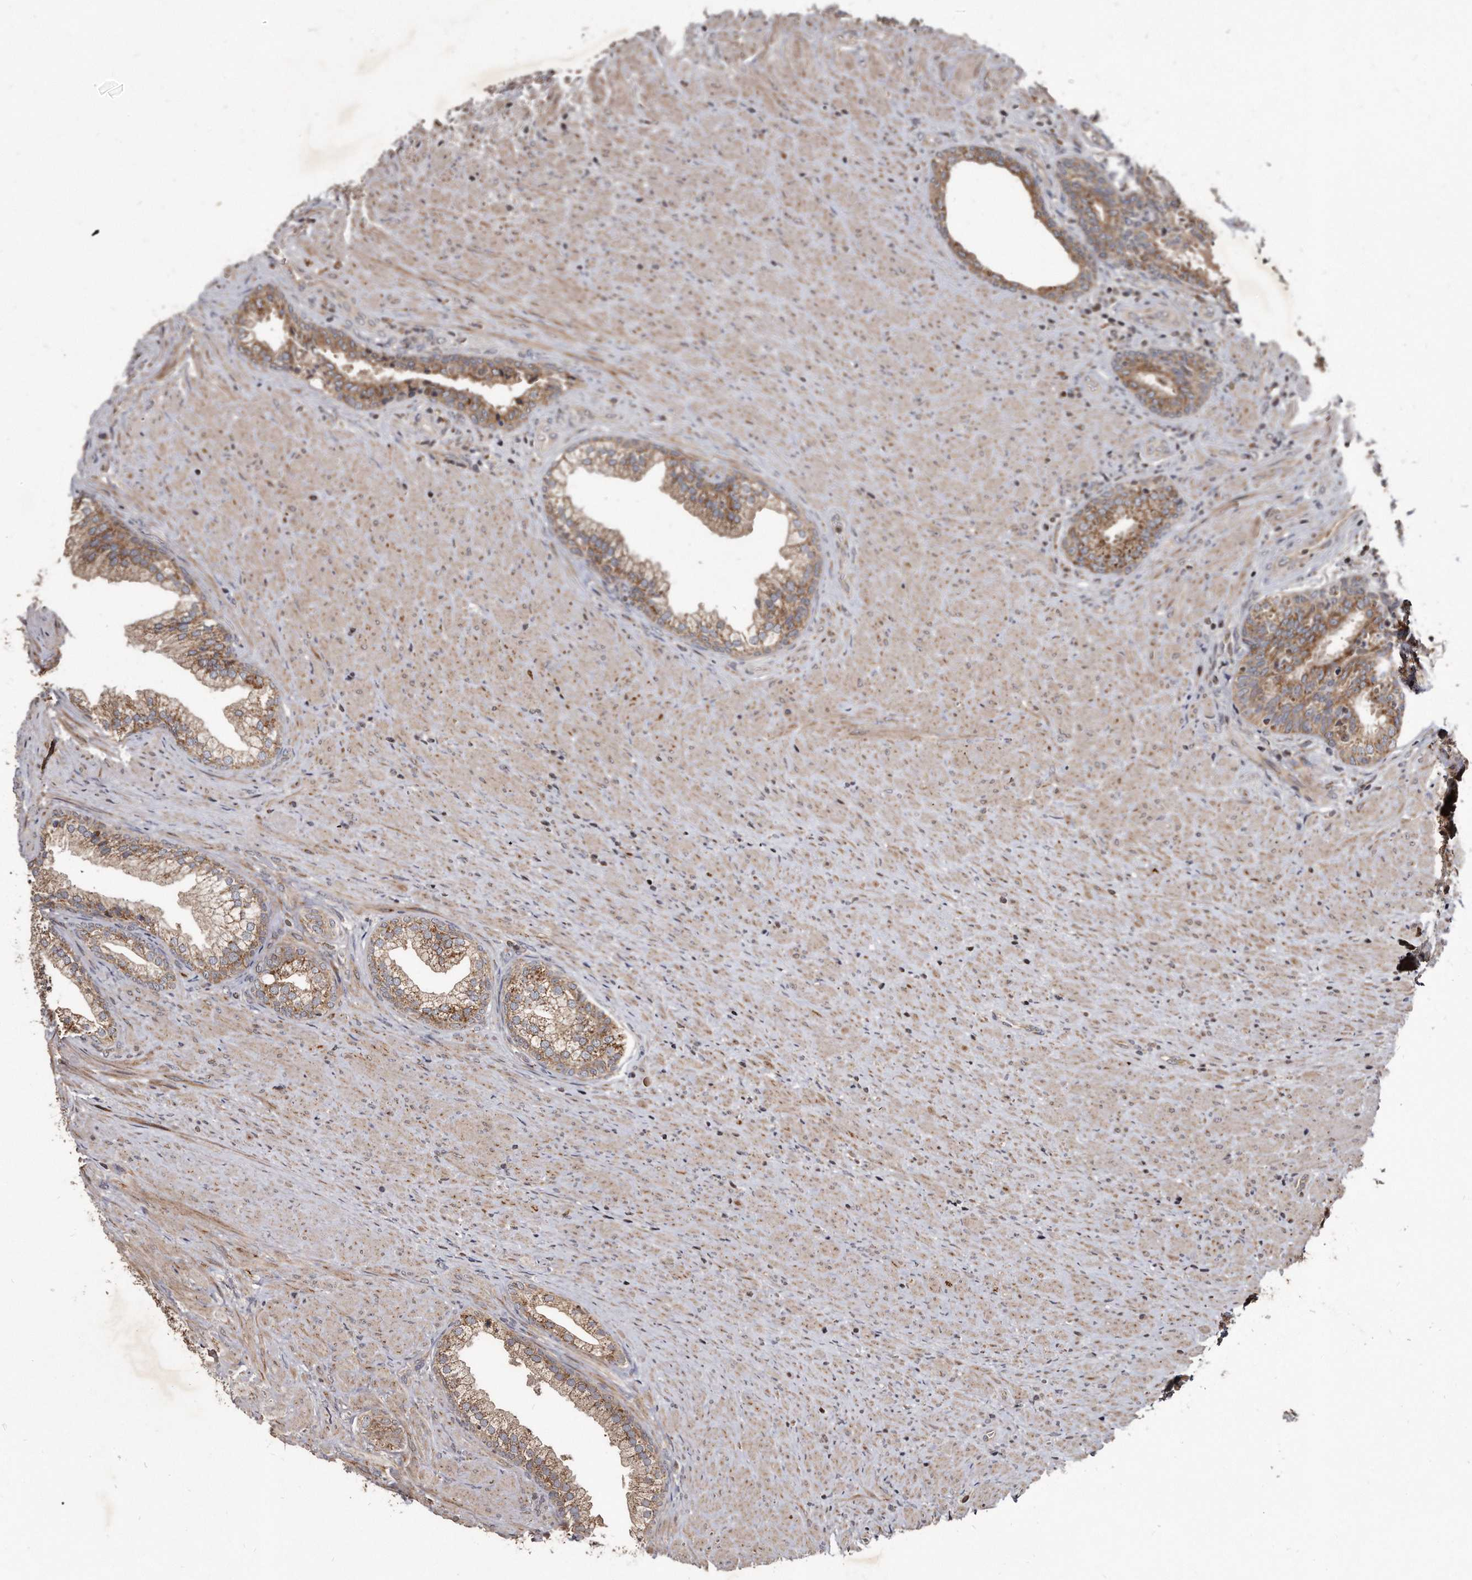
{"staining": {"intensity": "moderate", "quantity": ">75%", "location": "cytoplasmic/membranous"}, "tissue": "prostate", "cell_type": "Glandular cells", "image_type": "normal", "snomed": [{"axis": "morphology", "description": "Normal tissue, NOS"}, {"axis": "topography", "description": "Prostate"}], "caption": "Prostate stained with a brown dye exhibits moderate cytoplasmic/membranous positive expression in approximately >75% of glandular cells.", "gene": "FAM136A", "patient": {"sex": "male", "age": 76}}